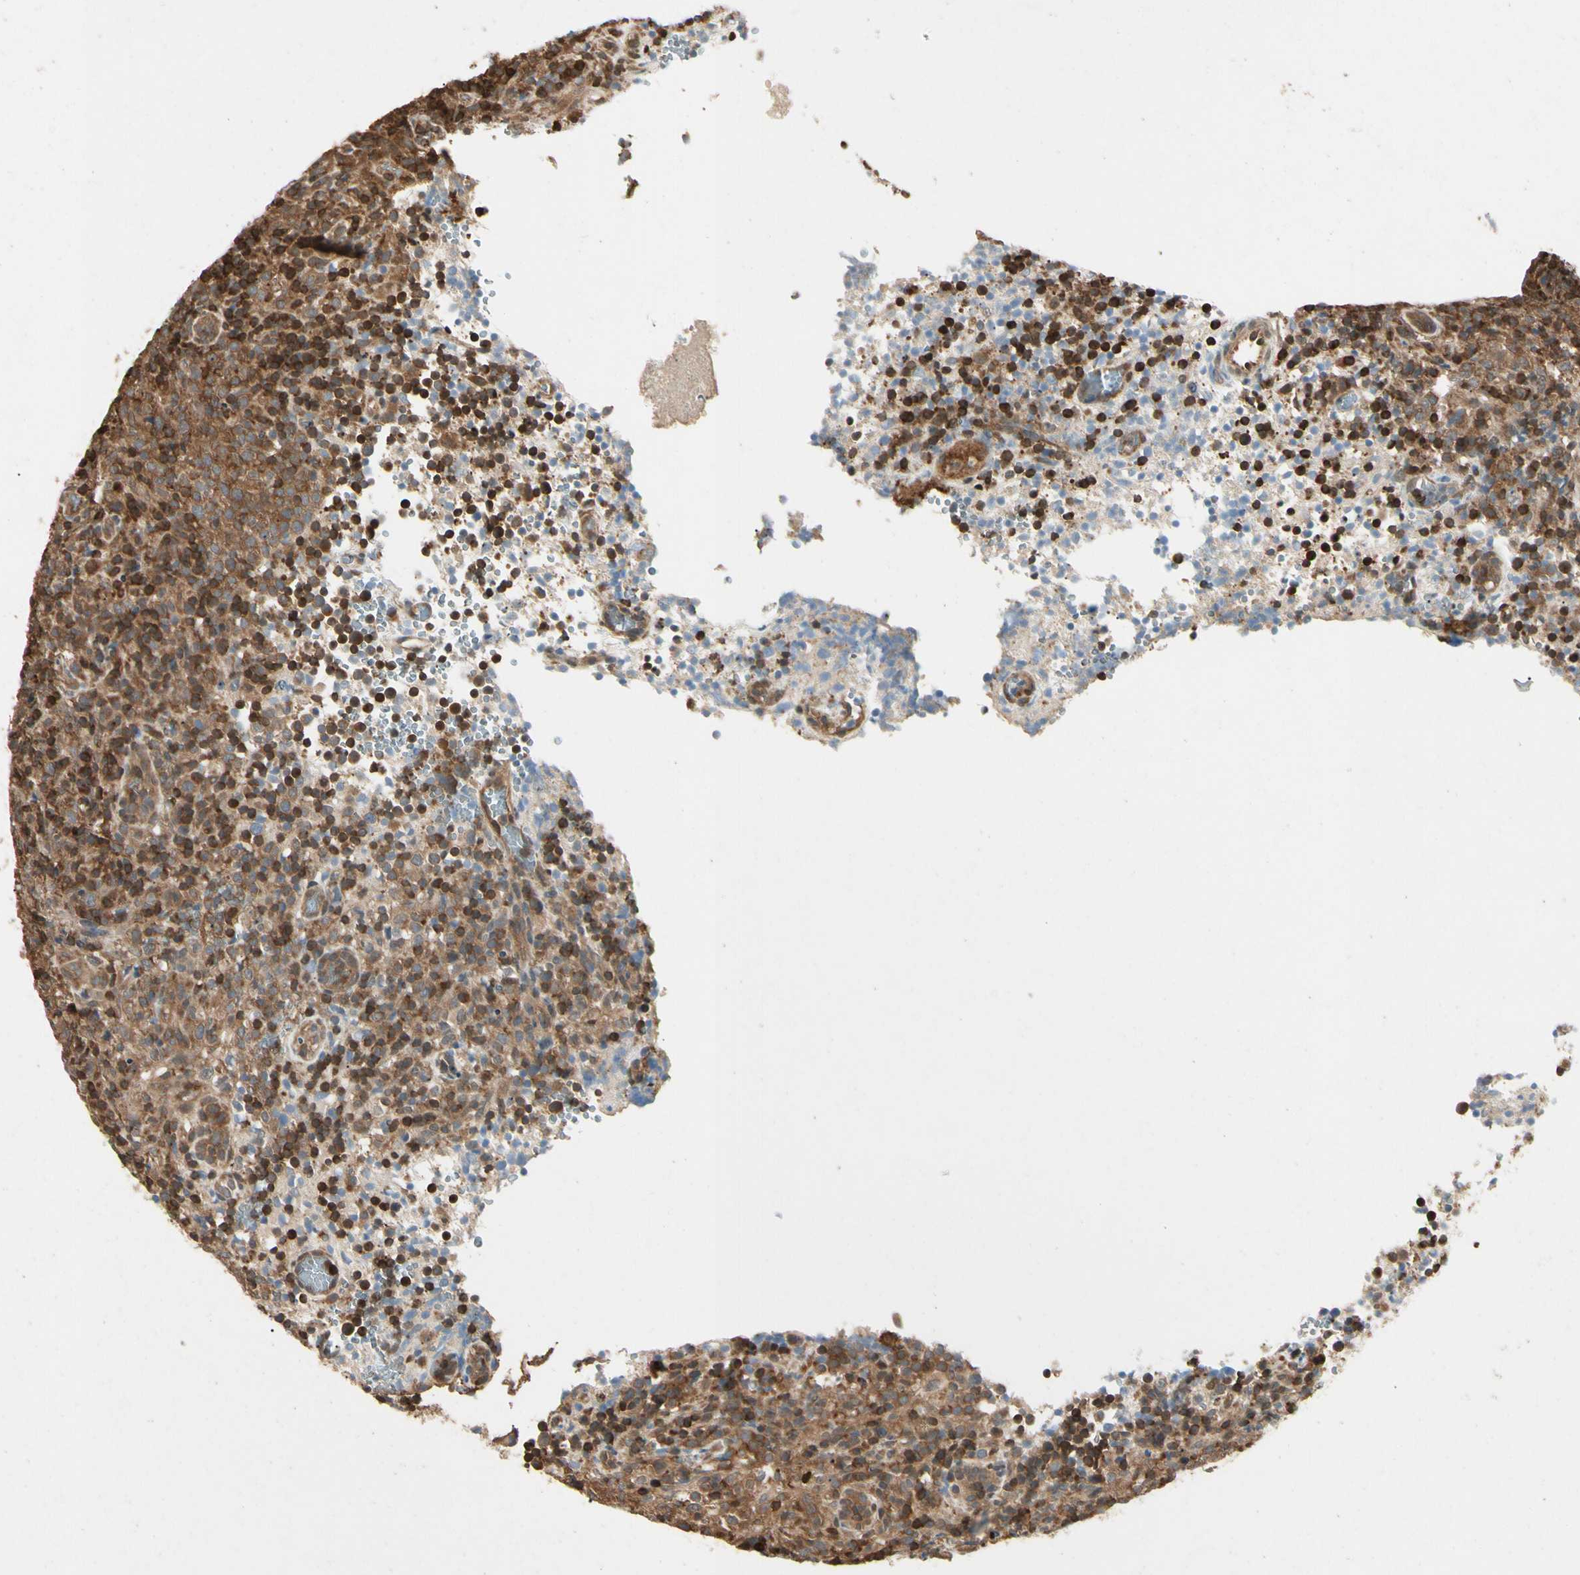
{"staining": {"intensity": "strong", "quantity": "25%-75%", "location": "cytoplasmic/membranous,nuclear"}, "tissue": "lymphoma", "cell_type": "Tumor cells", "image_type": "cancer", "snomed": [{"axis": "morphology", "description": "Malignant lymphoma, non-Hodgkin's type, High grade"}, {"axis": "topography", "description": "Lymph node"}], "caption": "IHC (DAB) staining of human high-grade malignant lymphoma, non-Hodgkin's type shows strong cytoplasmic/membranous and nuclear protein staining in approximately 25%-75% of tumor cells.", "gene": "YWHAQ", "patient": {"sex": "female", "age": 76}}